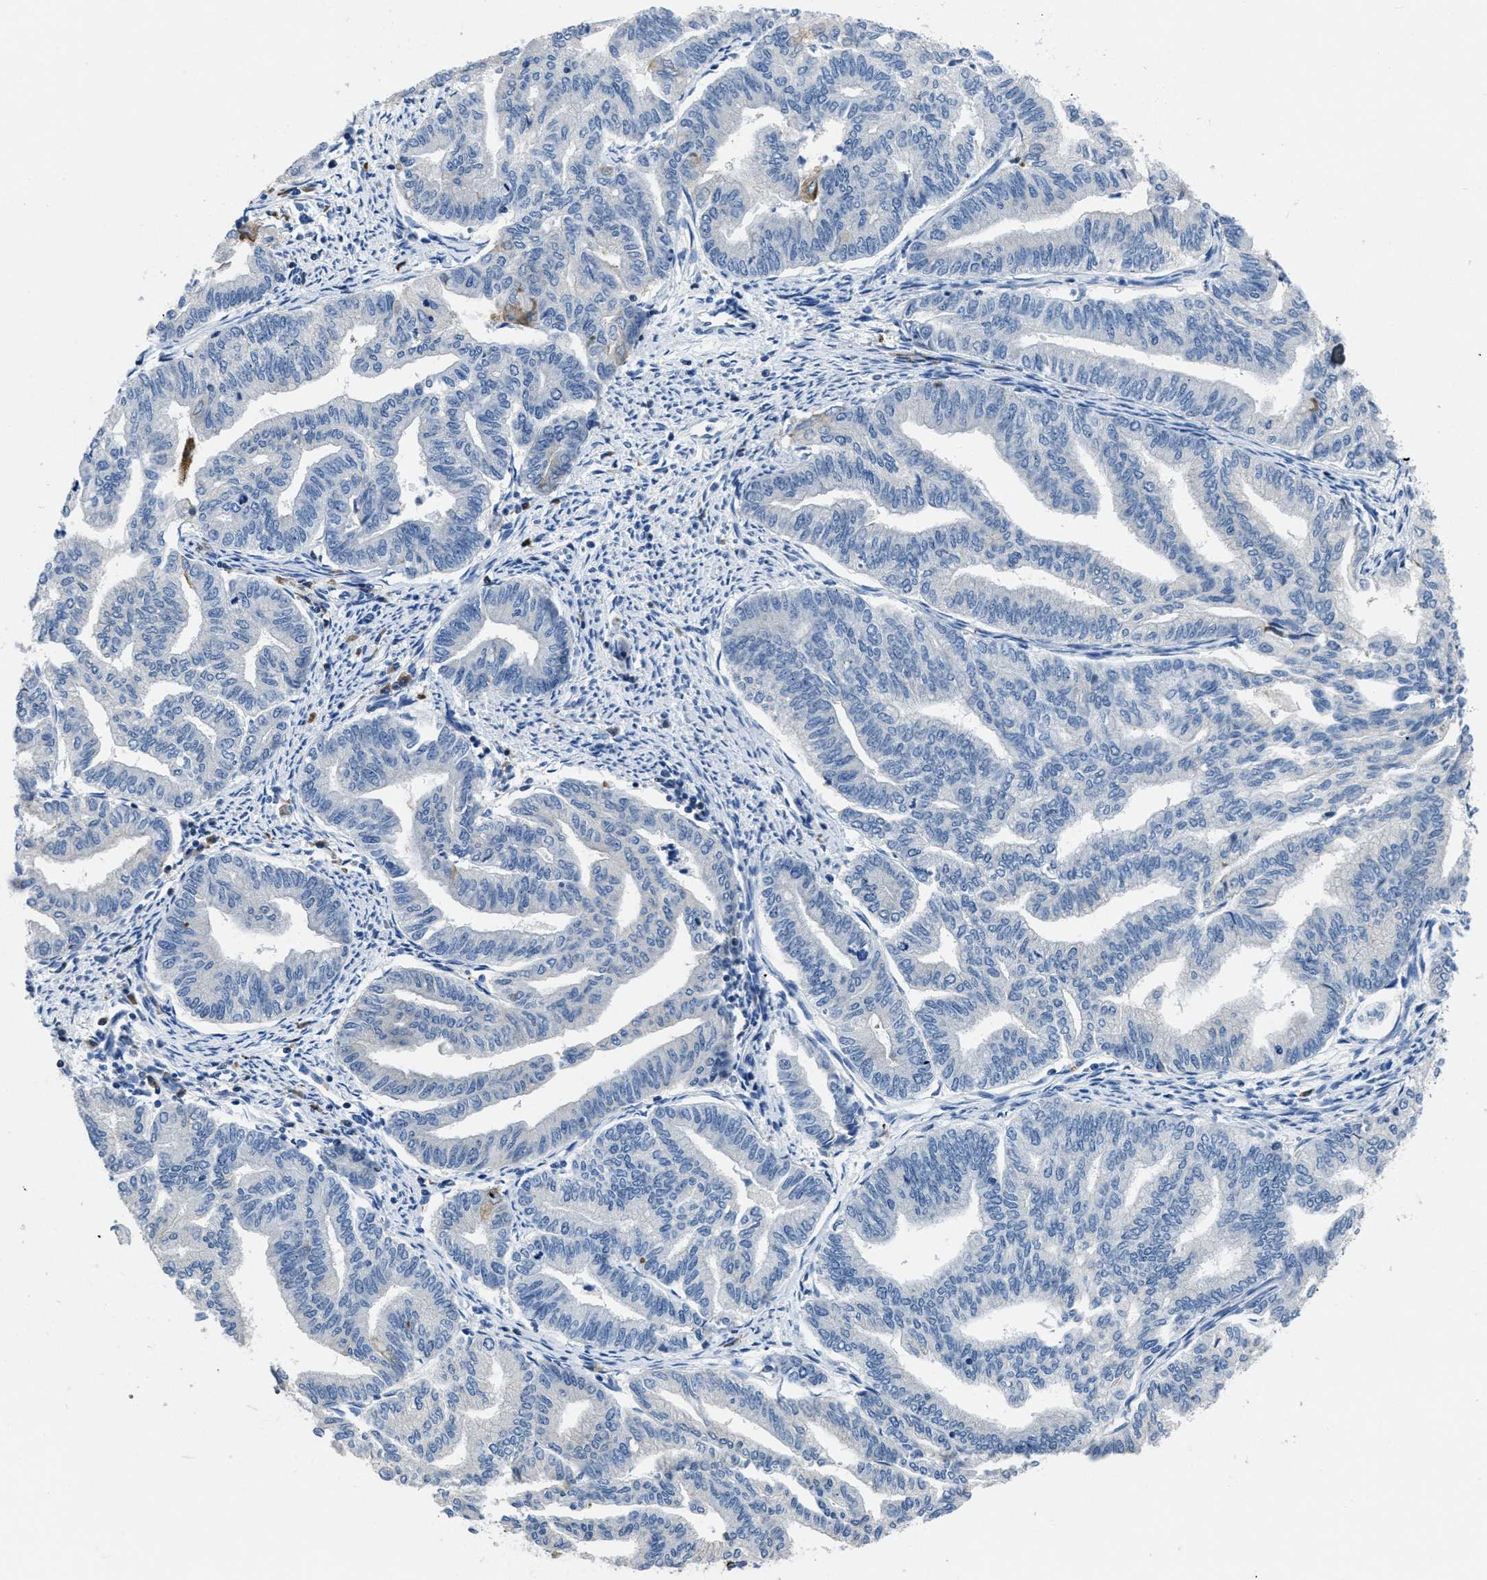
{"staining": {"intensity": "negative", "quantity": "none", "location": "none"}, "tissue": "endometrial cancer", "cell_type": "Tumor cells", "image_type": "cancer", "snomed": [{"axis": "morphology", "description": "Adenocarcinoma, NOS"}, {"axis": "topography", "description": "Endometrium"}], "caption": "This is a micrograph of IHC staining of endometrial cancer (adenocarcinoma), which shows no staining in tumor cells. The staining is performed using DAB brown chromogen with nuclei counter-stained in using hematoxylin.", "gene": "ITGA3", "patient": {"sex": "female", "age": 79}}